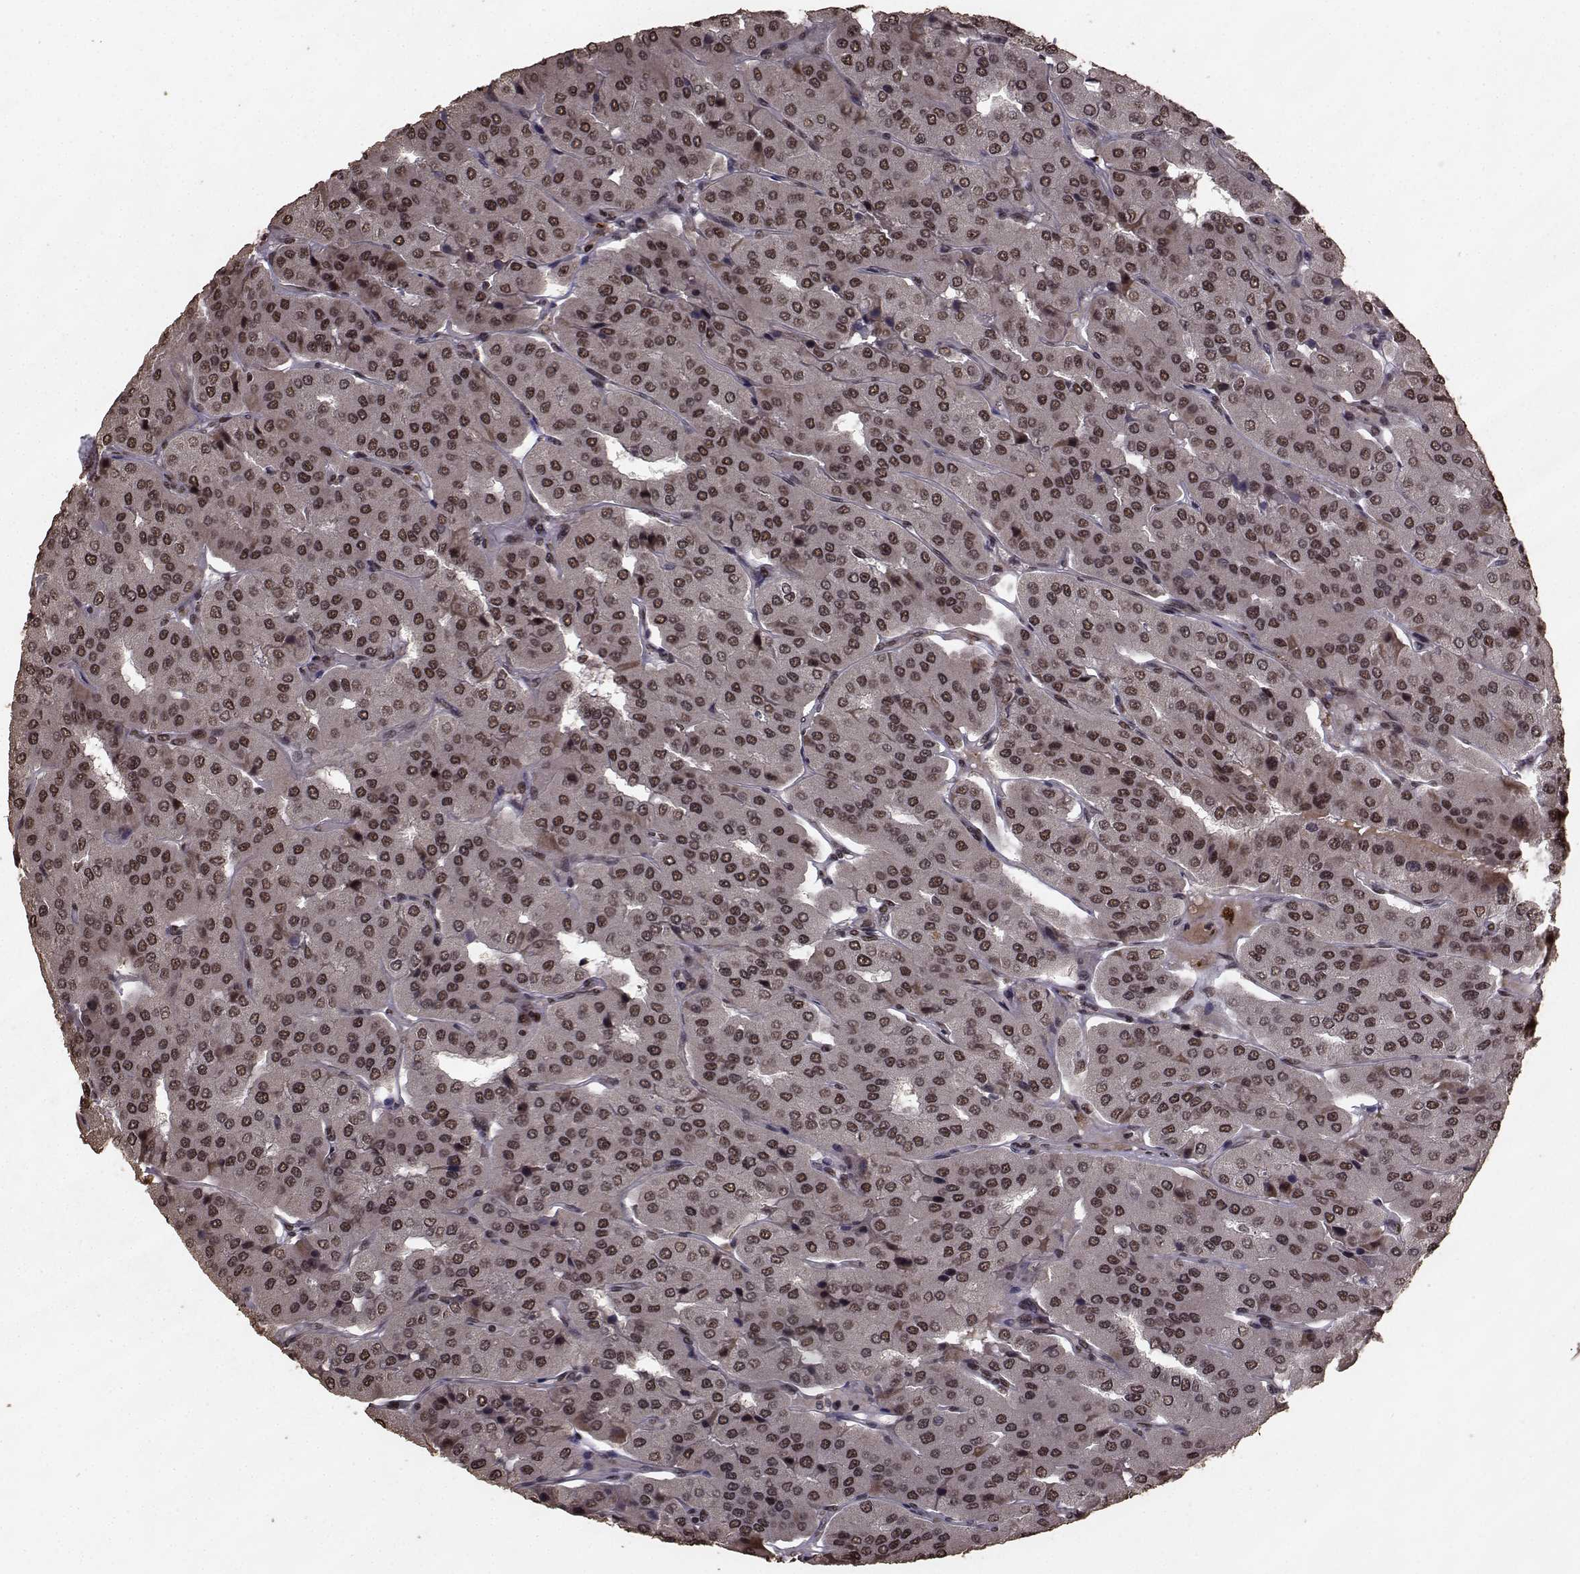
{"staining": {"intensity": "strong", "quantity": ">75%", "location": "cytoplasmic/membranous,nuclear"}, "tissue": "parathyroid gland", "cell_type": "Glandular cells", "image_type": "normal", "snomed": [{"axis": "morphology", "description": "Normal tissue, NOS"}, {"axis": "morphology", "description": "Adenoma, NOS"}, {"axis": "topography", "description": "Parathyroid gland"}], "caption": "IHC staining of benign parathyroid gland, which exhibits high levels of strong cytoplasmic/membranous,nuclear expression in about >75% of glandular cells indicating strong cytoplasmic/membranous,nuclear protein expression. The staining was performed using DAB (3,3'-diaminobenzidine) (brown) for protein detection and nuclei were counterstained in hematoxylin (blue).", "gene": "SF1", "patient": {"sex": "female", "age": 86}}